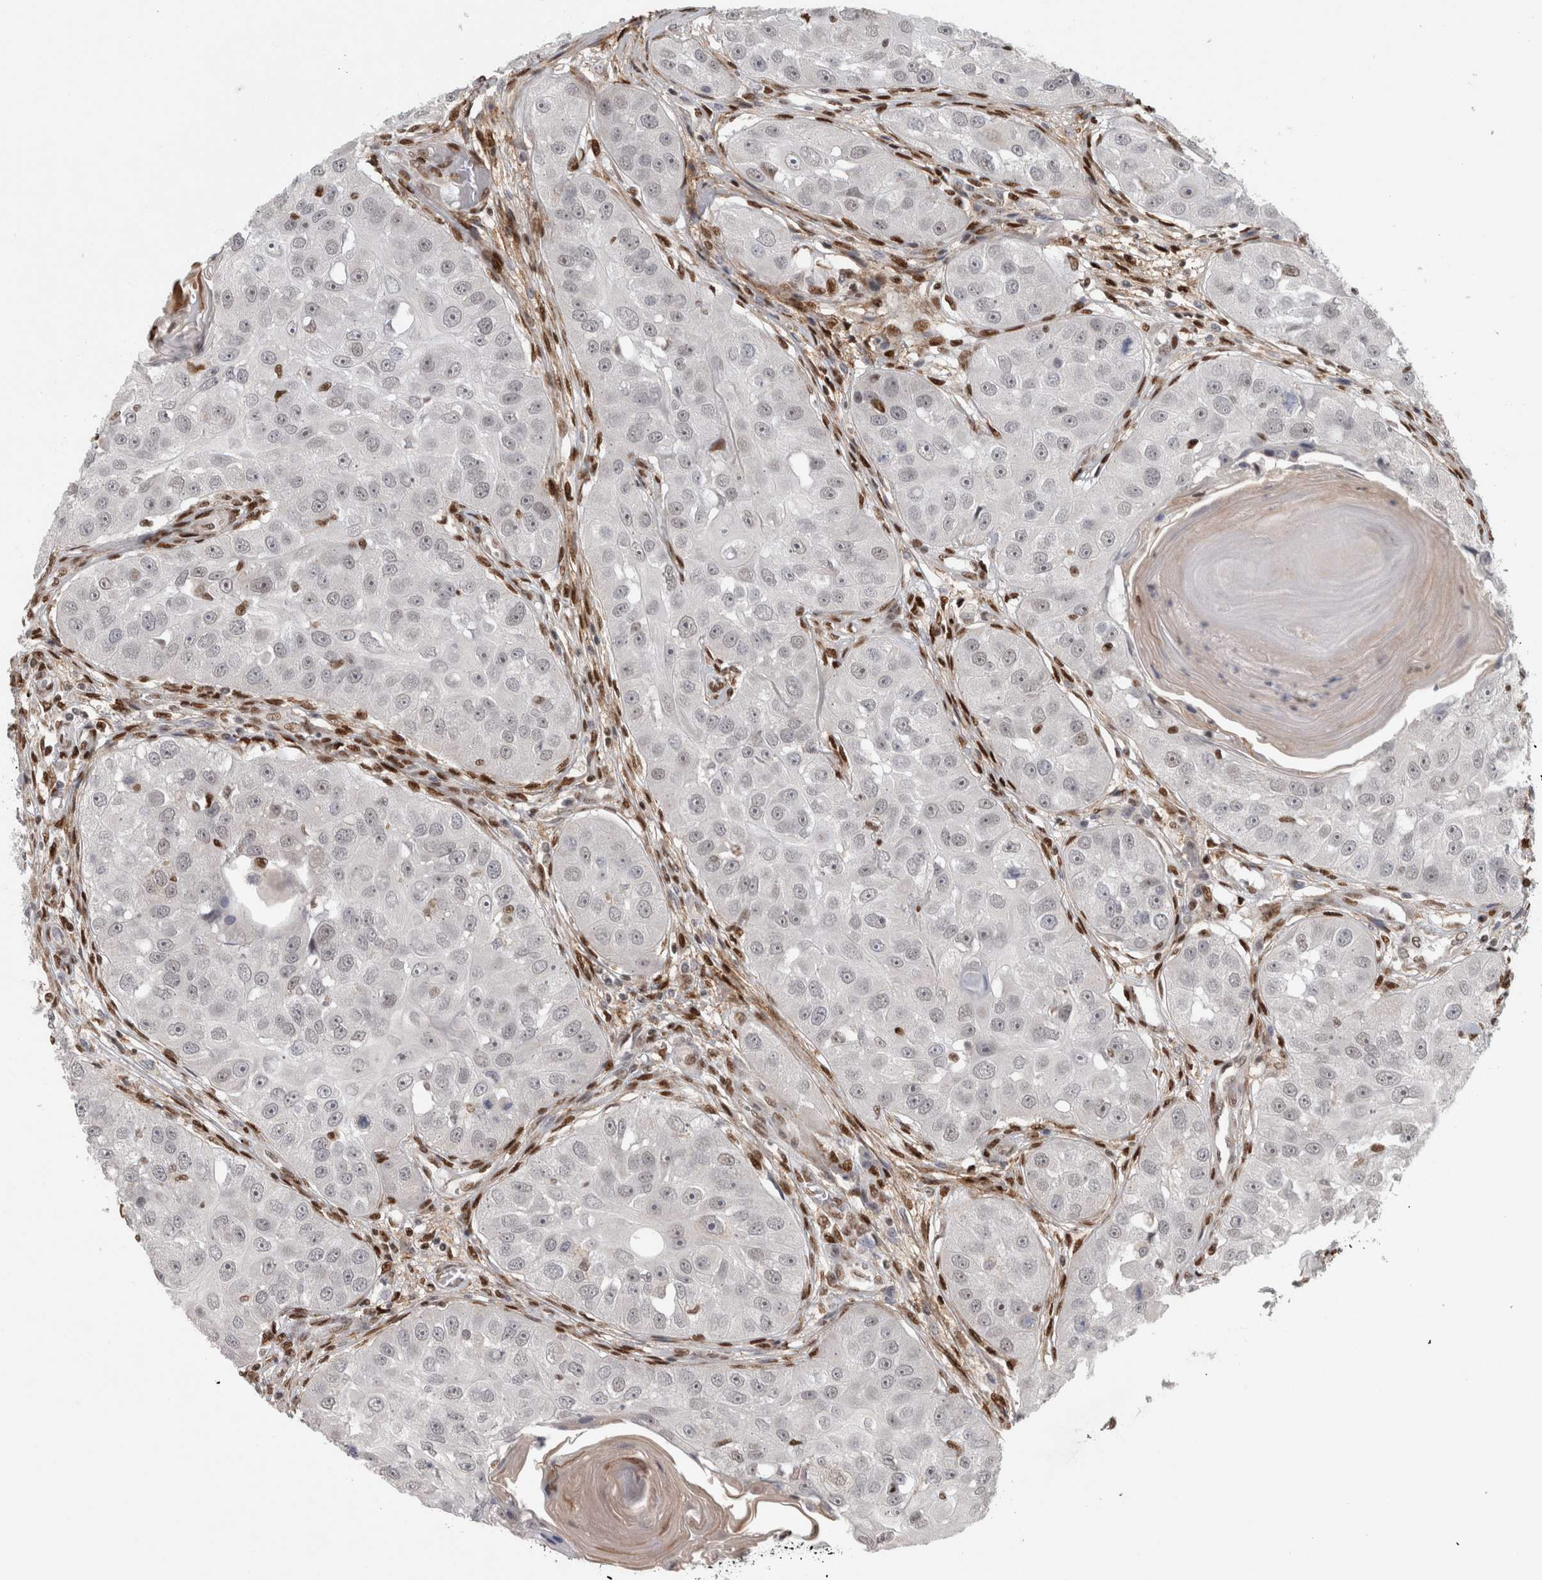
{"staining": {"intensity": "negative", "quantity": "none", "location": "none"}, "tissue": "head and neck cancer", "cell_type": "Tumor cells", "image_type": "cancer", "snomed": [{"axis": "morphology", "description": "Normal tissue, NOS"}, {"axis": "morphology", "description": "Squamous cell carcinoma, NOS"}, {"axis": "topography", "description": "Skeletal muscle"}, {"axis": "topography", "description": "Head-Neck"}], "caption": "This is an immunohistochemistry micrograph of human head and neck cancer (squamous cell carcinoma). There is no positivity in tumor cells.", "gene": "SRARP", "patient": {"sex": "male", "age": 51}}